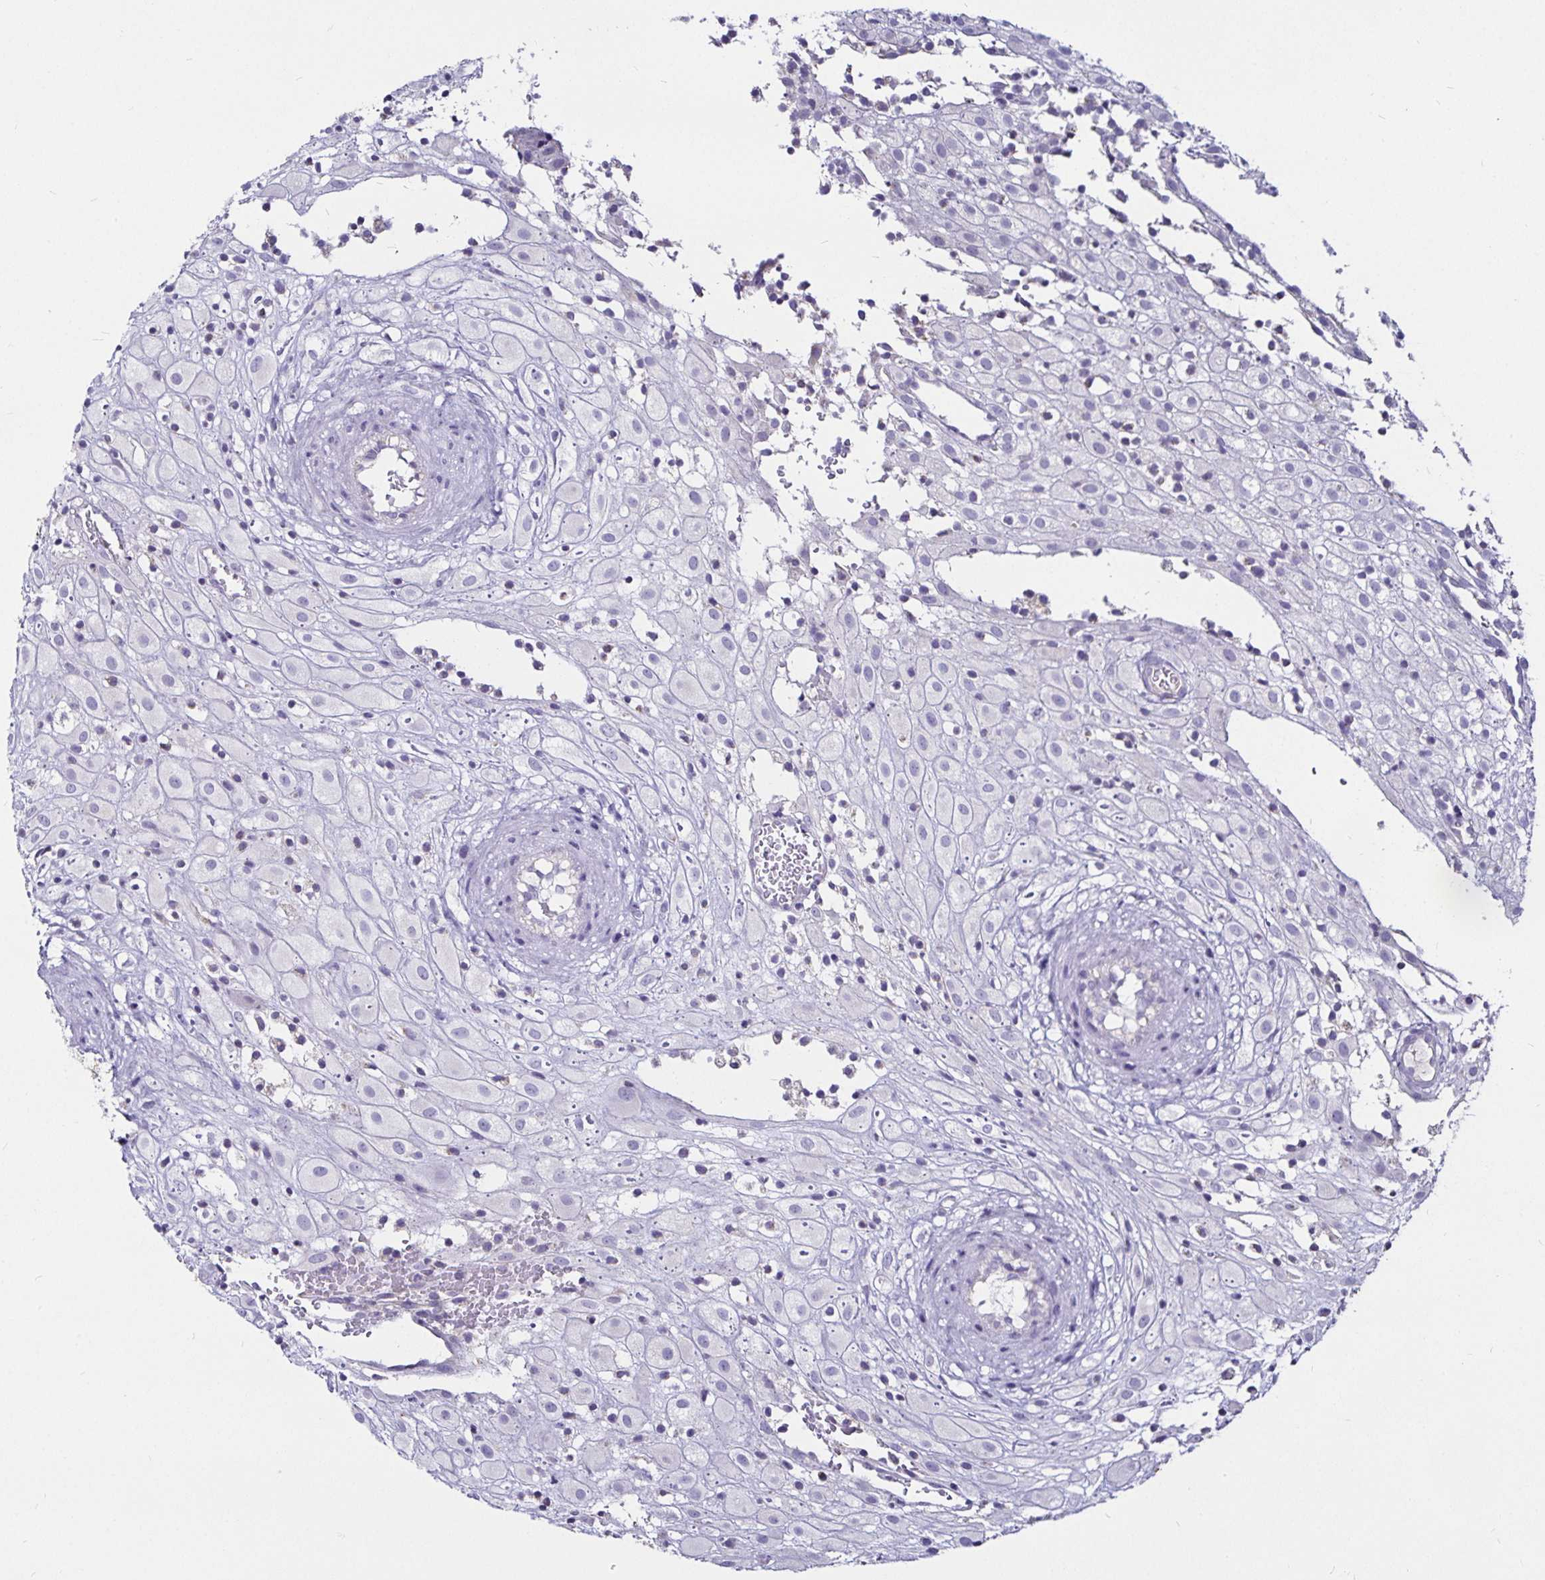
{"staining": {"intensity": "negative", "quantity": "none", "location": "none"}, "tissue": "placenta", "cell_type": "Decidual cells", "image_type": "normal", "snomed": [{"axis": "morphology", "description": "Normal tissue, NOS"}, {"axis": "topography", "description": "Placenta"}], "caption": "Decidual cells are negative for brown protein staining in benign placenta. The staining was performed using DAB (3,3'-diaminobenzidine) to visualize the protein expression in brown, while the nuclei were stained in blue with hematoxylin (Magnification: 20x).", "gene": "PGAM2", "patient": {"sex": "female", "age": 24}}